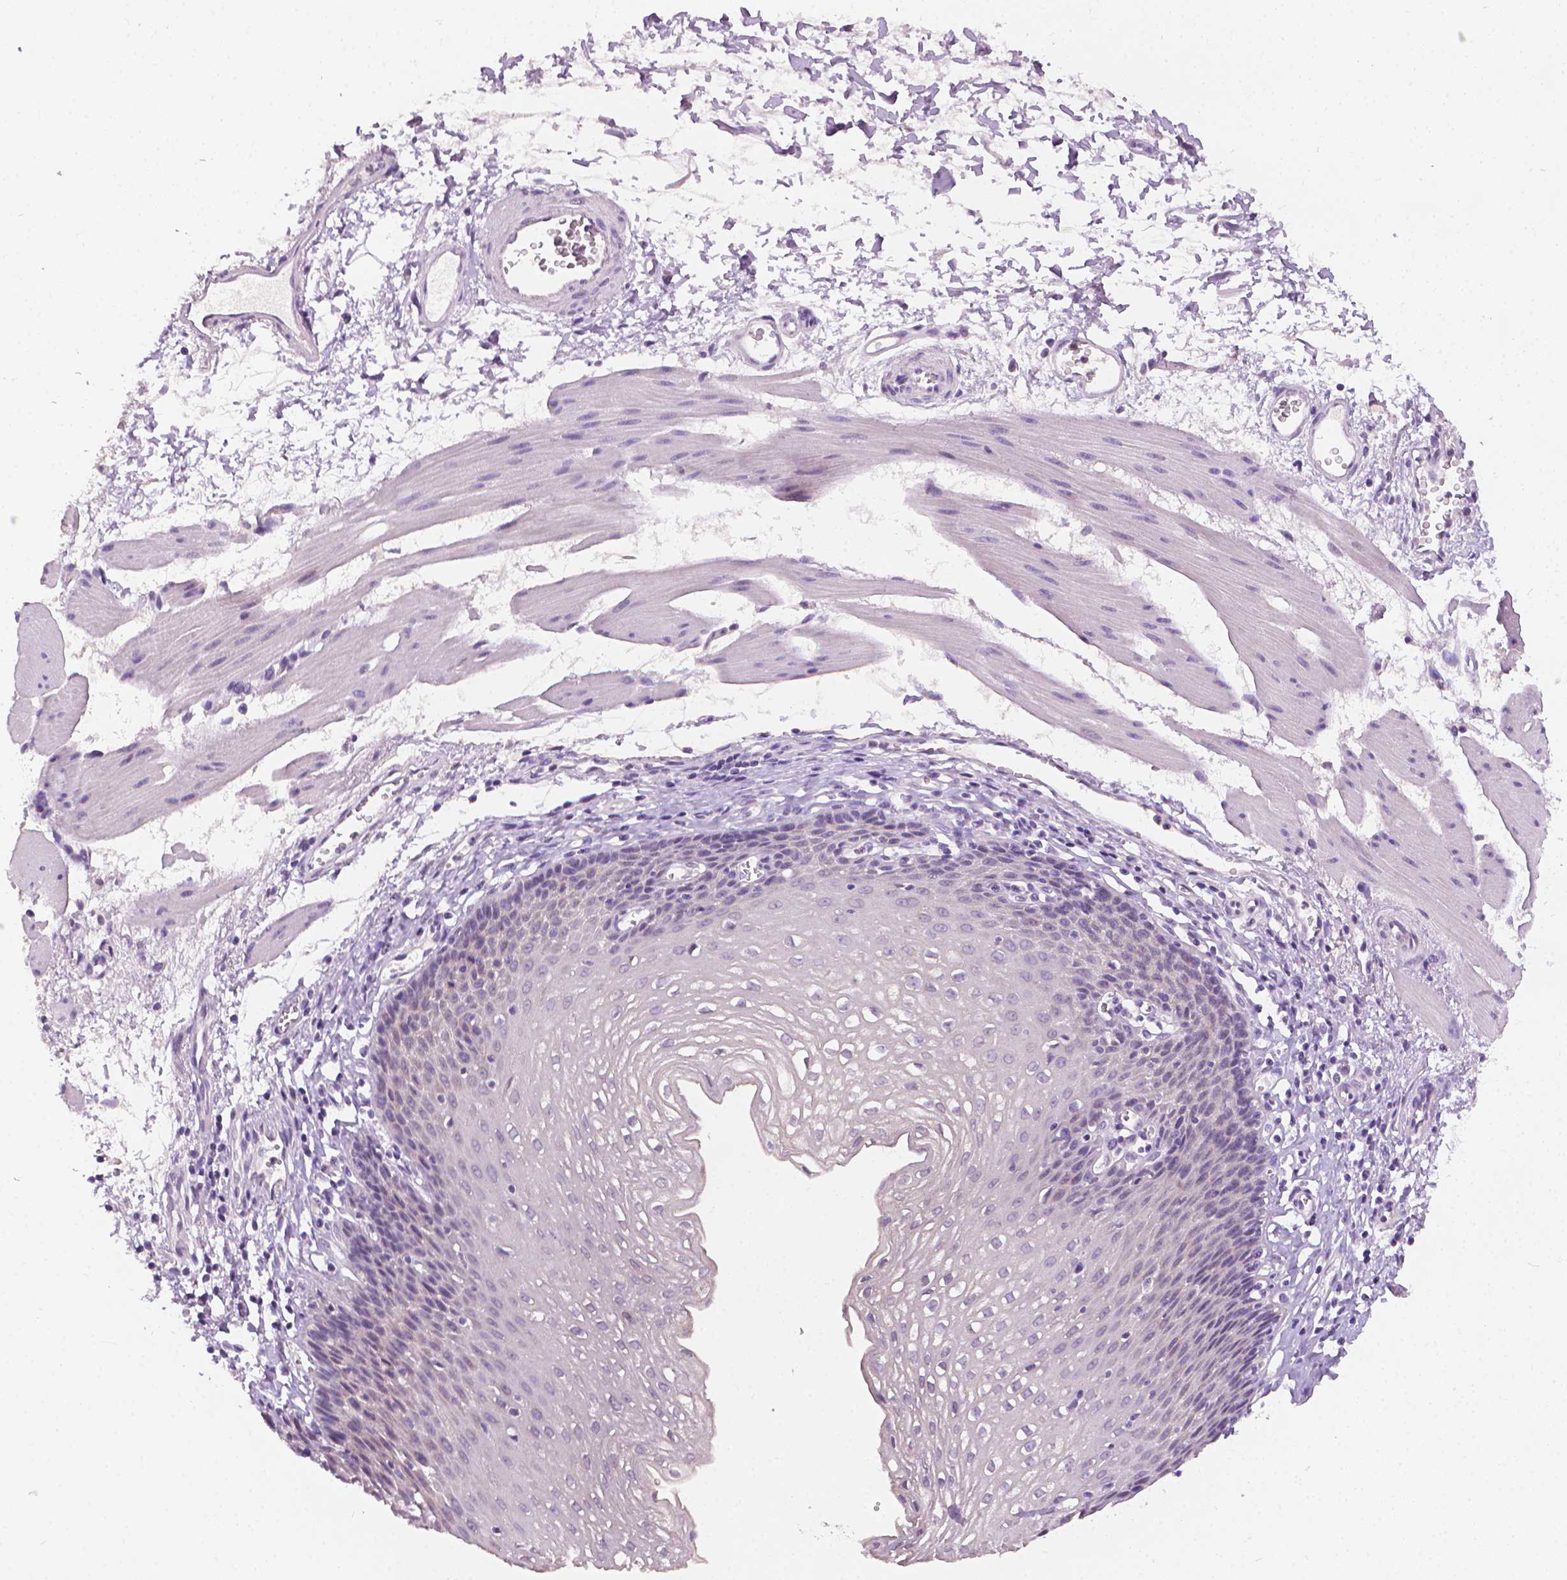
{"staining": {"intensity": "weak", "quantity": "<25%", "location": "cytoplasmic/membranous"}, "tissue": "esophagus", "cell_type": "Squamous epithelial cells", "image_type": "normal", "snomed": [{"axis": "morphology", "description": "Normal tissue, NOS"}, {"axis": "topography", "description": "Esophagus"}], "caption": "This is an immunohistochemistry histopathology image of unremarkable esophagus. There is no positivity in squamous epithelial cells.", "gene": "FASN", "patient": {"sex": "female", "age": 64}}